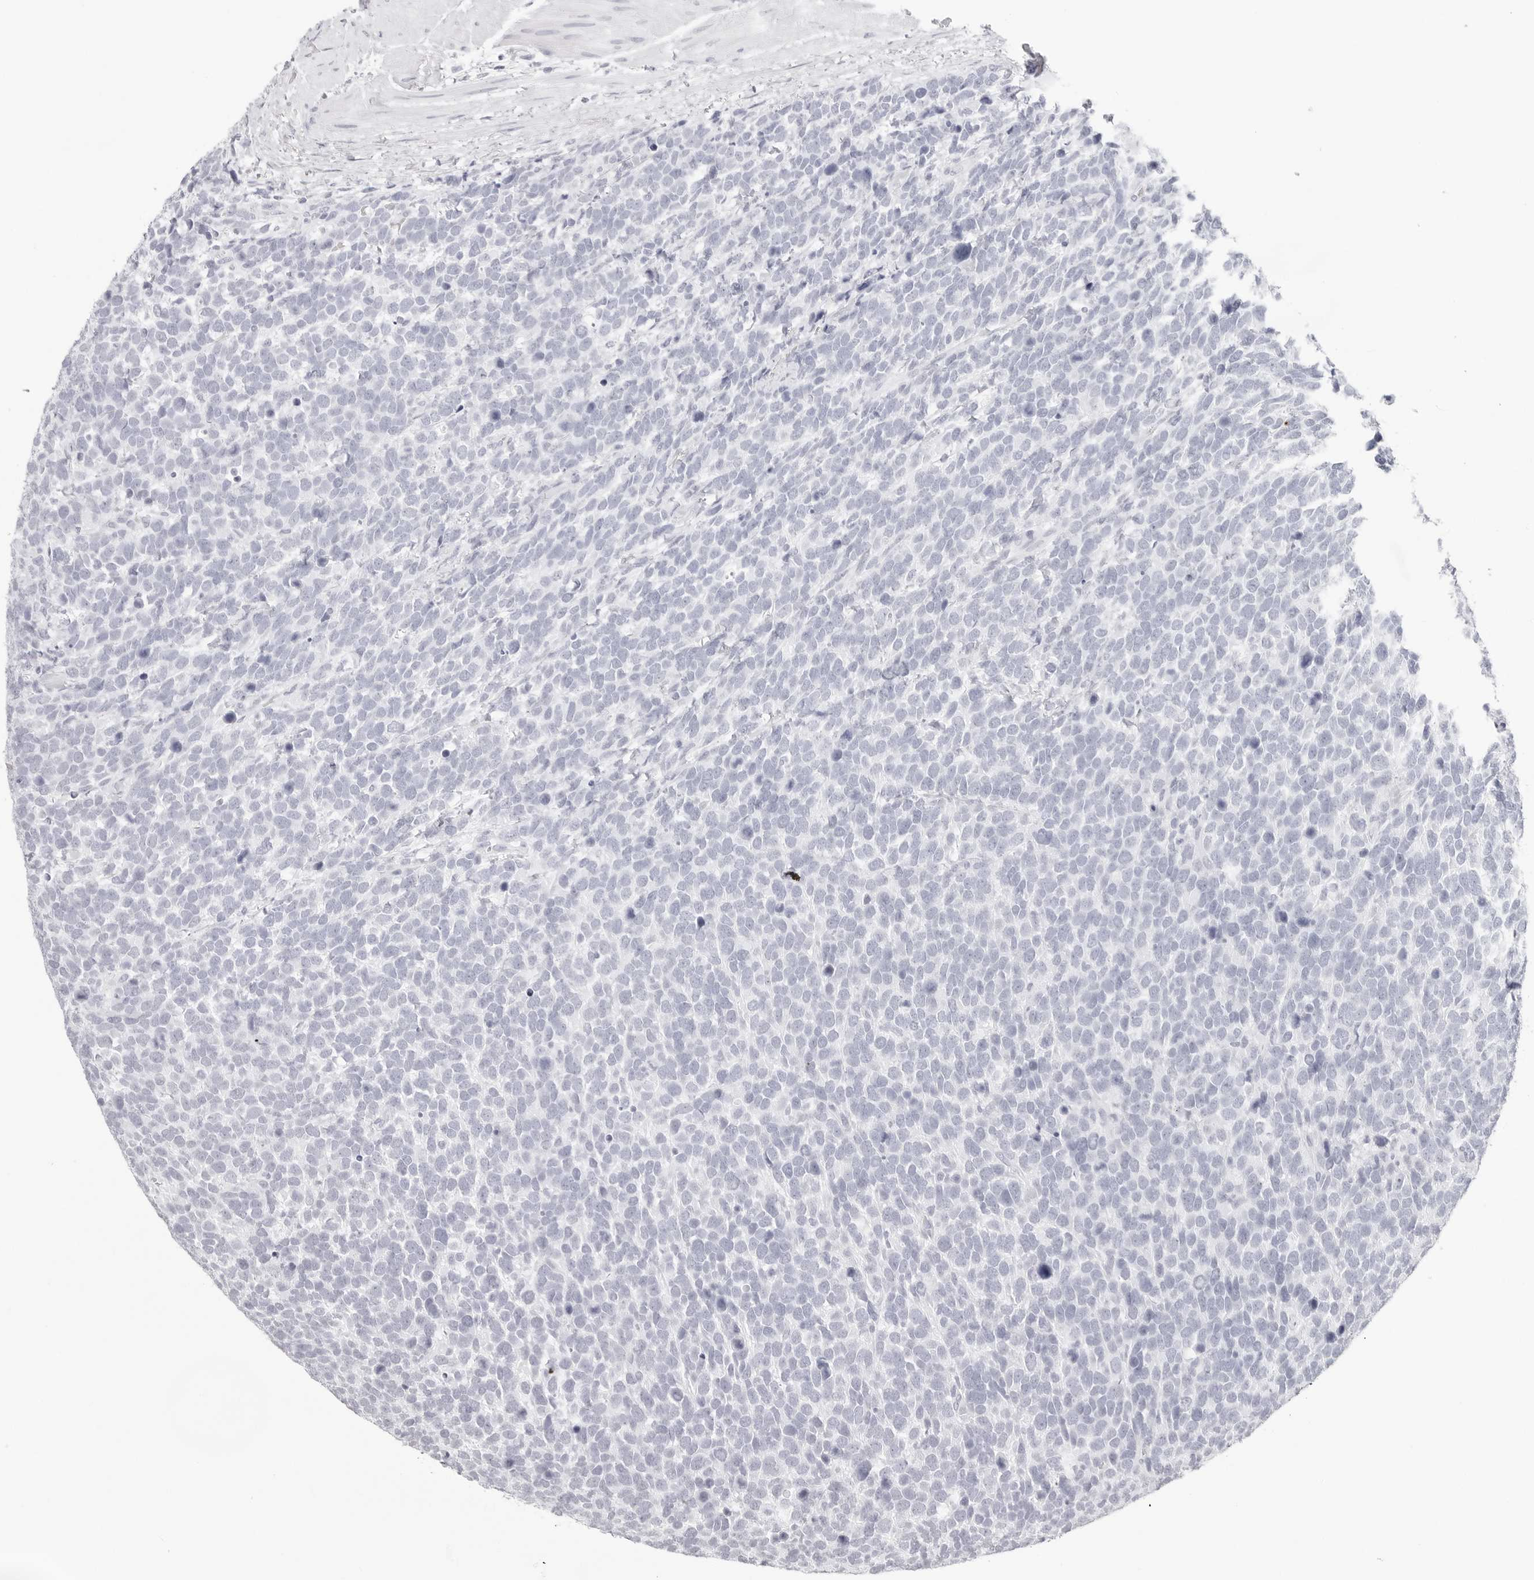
{"staining": {"intensity": "negative", "quantity": "none", "location": "none"}, "tissue": "urothelial cancer", "cell_type": "Tumor cells", "image_type": "cancer", "snomed": [{"axis": "morphology", "description": "Urothelial carcinoma, High grade"}, {"axis": "topography", "description": "Urinary bladder"}], "caption": "A high-resolution micrograph shows IHC staining of high-grade urothelial carcinoma, which shows no significant expression in tumor cells. (DAB immunohistochemistry (IHC) visualized using brightfield microscopy, high magnification).", "gene": "CST5", "patient": {"sex": "female", "age": 82}}